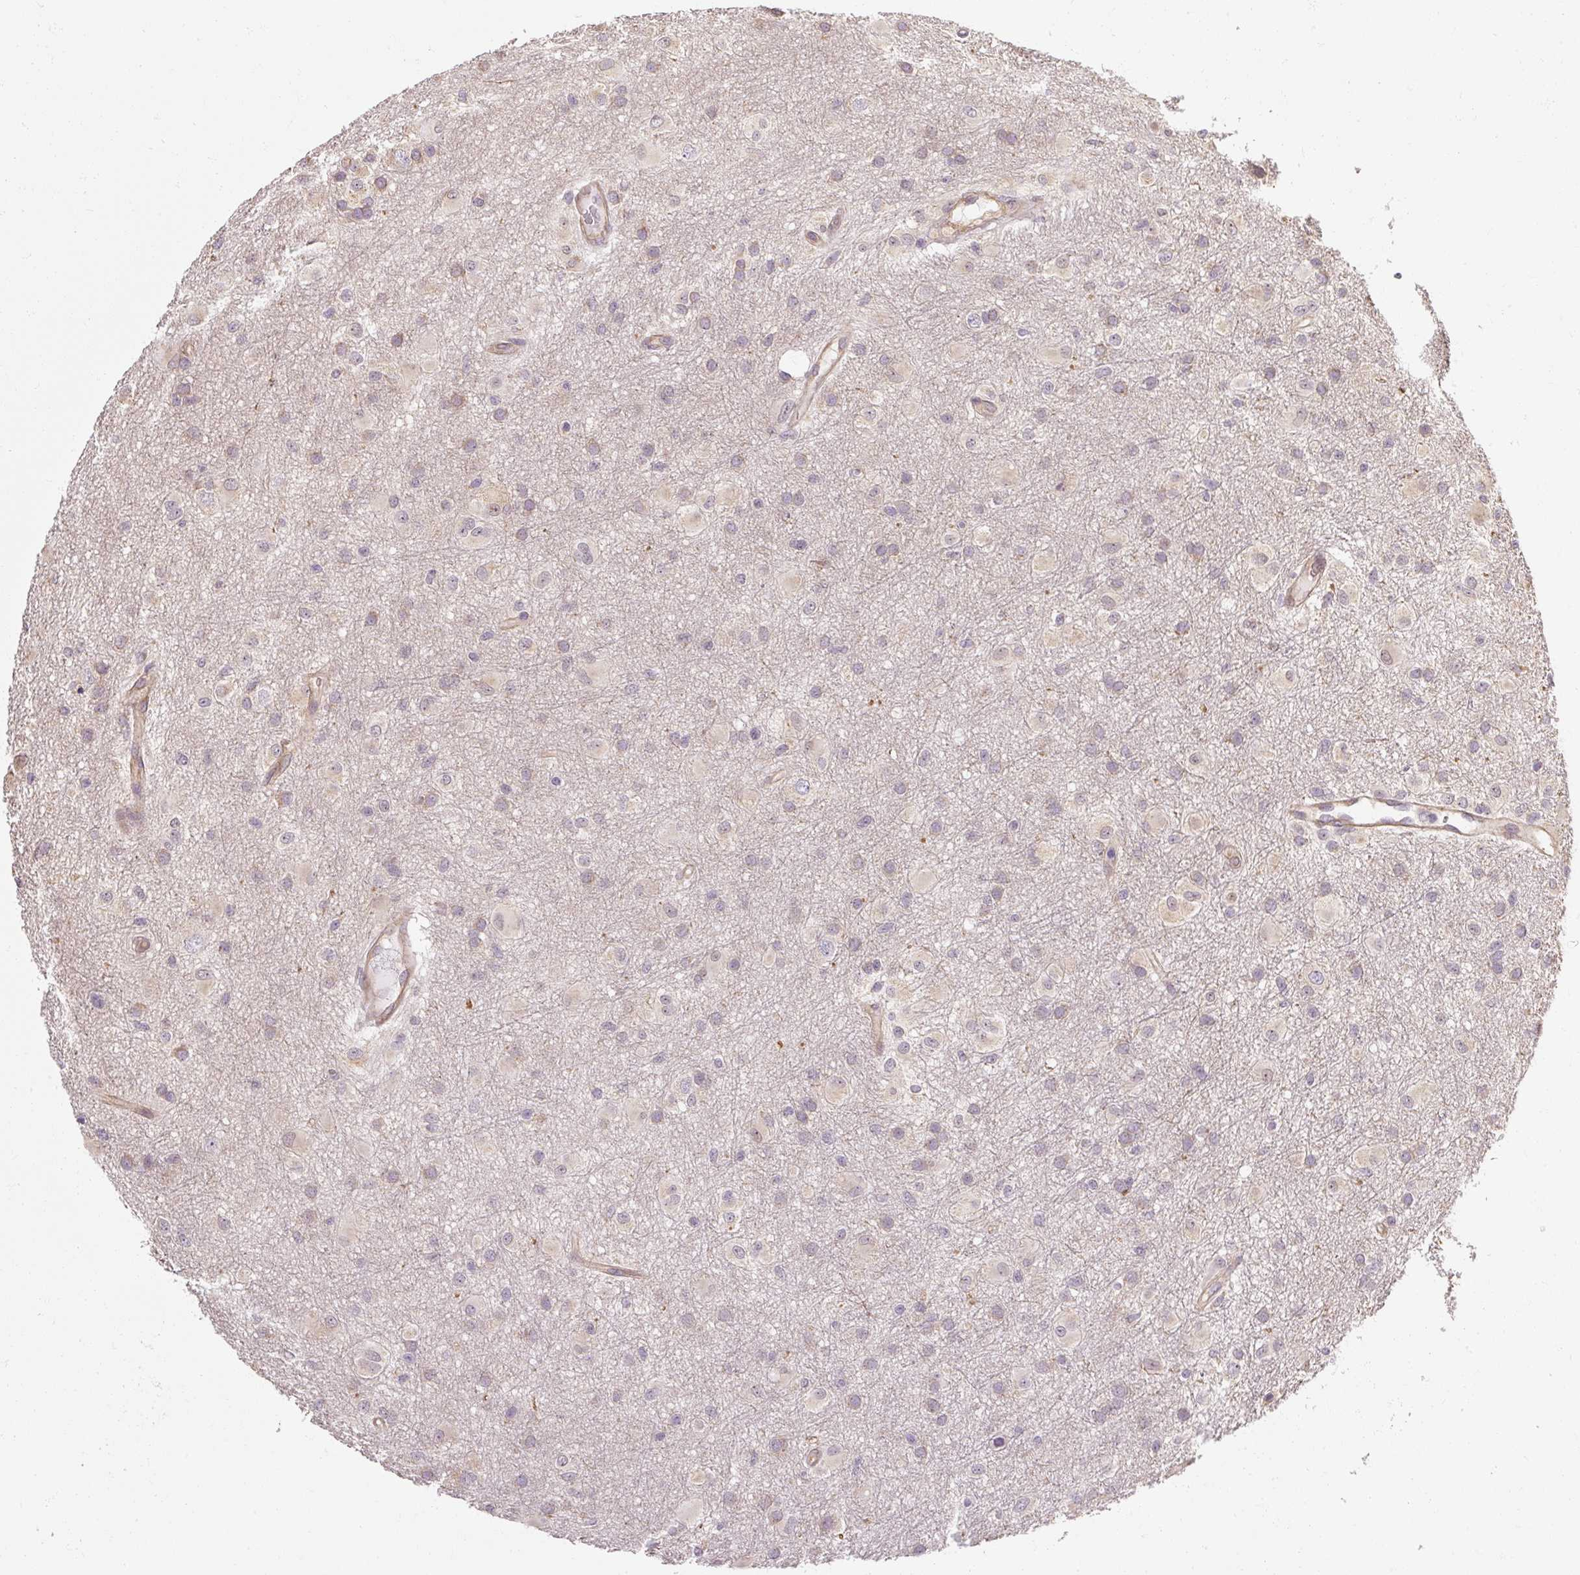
{"staining": {"intensity": "weak", "quantity": "<25%", "location": "cytoplasmic/membranous"}, "tissue": "glioma", "cell_type": "Tumor cells", "image_type": "cancer", "snomed": [{"axis": "morphology", "description": "Glioma, malignant, High grade"}, {"axis": "topography", "description": "Brain"}], "caption": "Tumor cells show no significant staining in glioma.", "gene": "RB1CC1", "patient": {"sex": "male", "age": 53}}